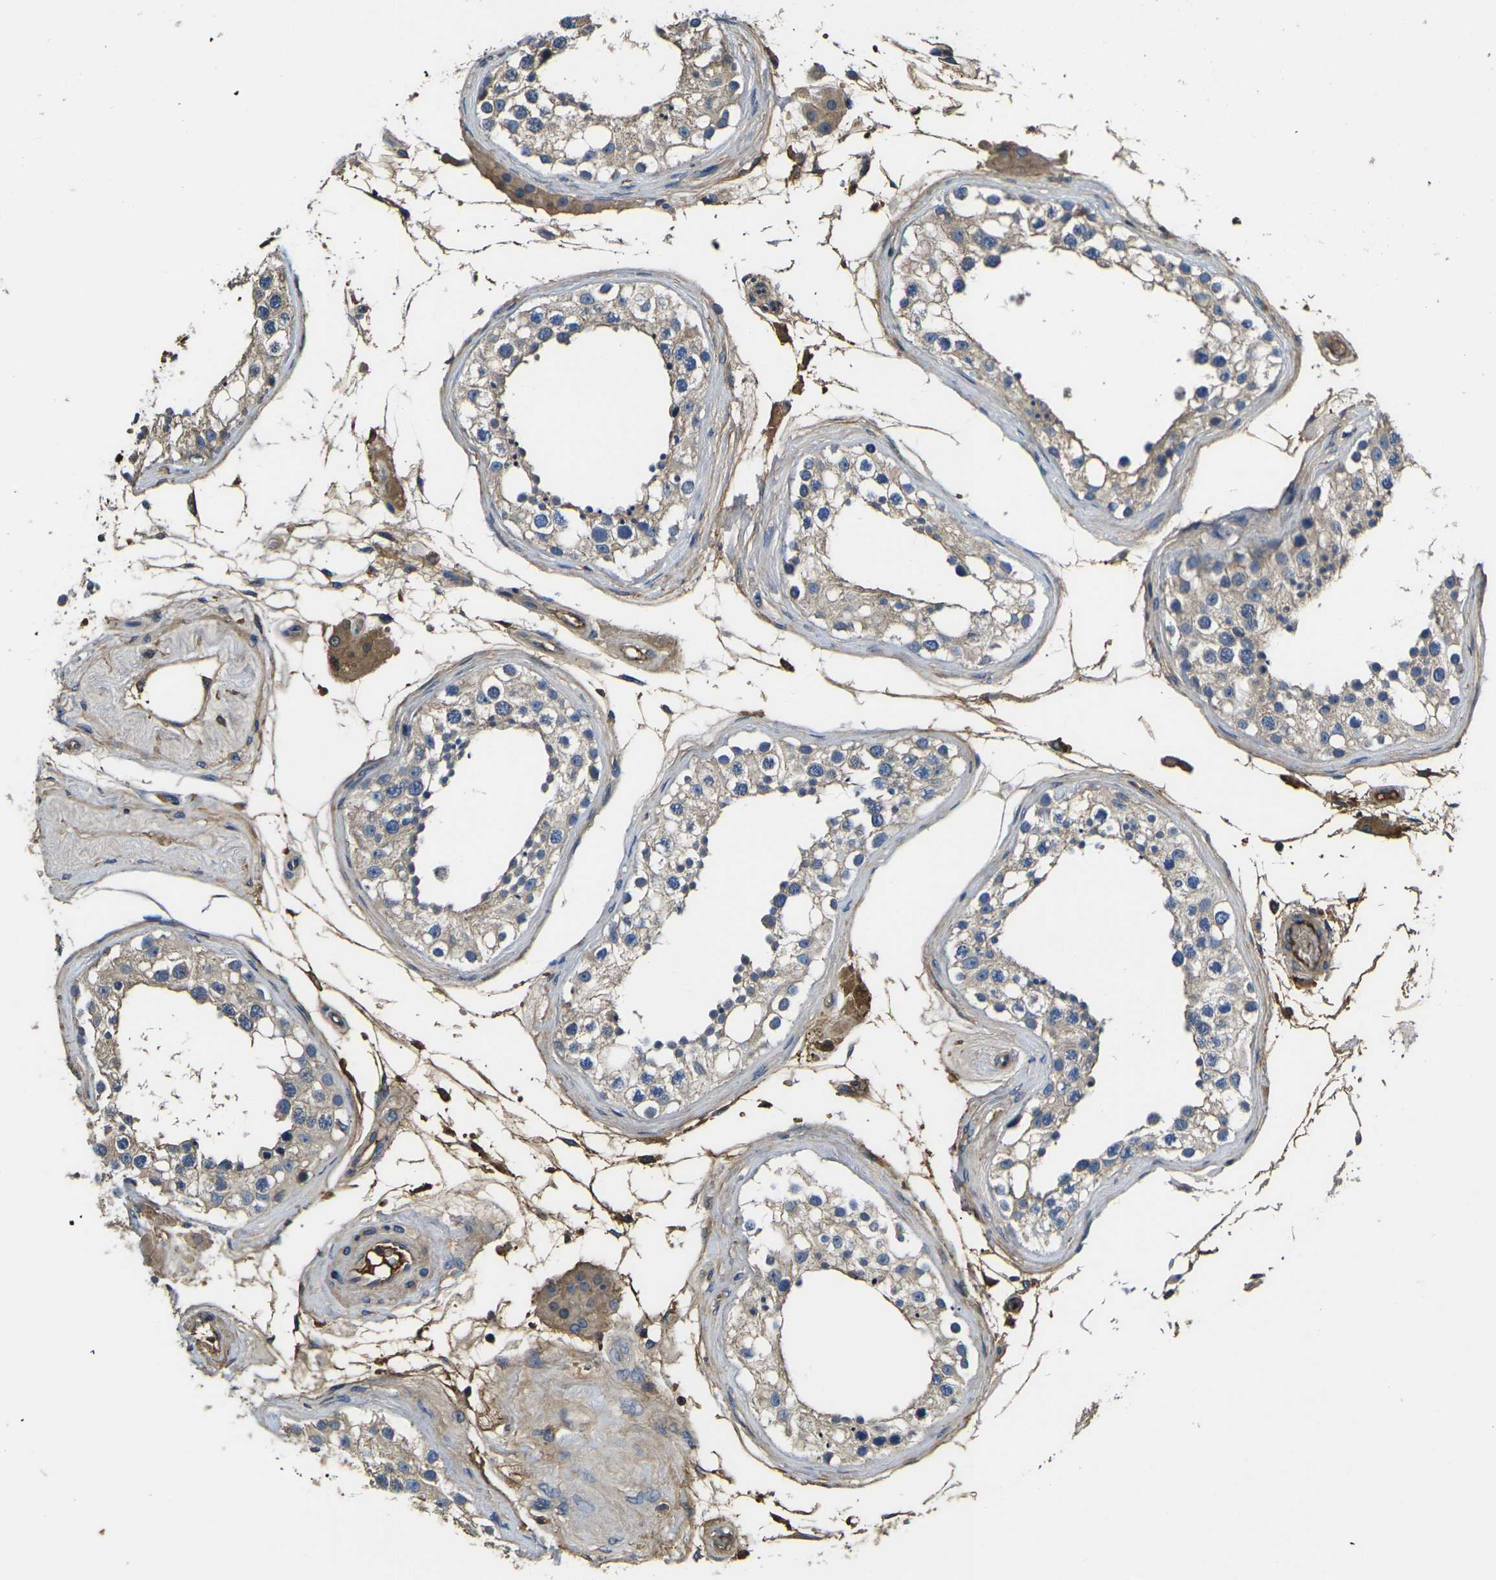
{"staining": {"intensity": "weak", "quantity": ">75%", "location": "cytoplasmic/membranous,nuclear"}, "tissue": "testis", "cell_type": "Cells in seminiferous ducts", "image_type": "normal", "snomed": [{"axis": "morphology", "description": "Normal tissue, NOS"}, {"axis": "topography", "description": "Testis"}], "caption": "Immunohistochemistry histopathology image of unremarkable human testis stained for a protein (brown), which shows low levels of weak cytoplasmic/membranous,nuclear expression in about >75% of cells in seminiferous ducts.", "gene": "HSPG2", "patient": {"sex": "male", "age": 68}}